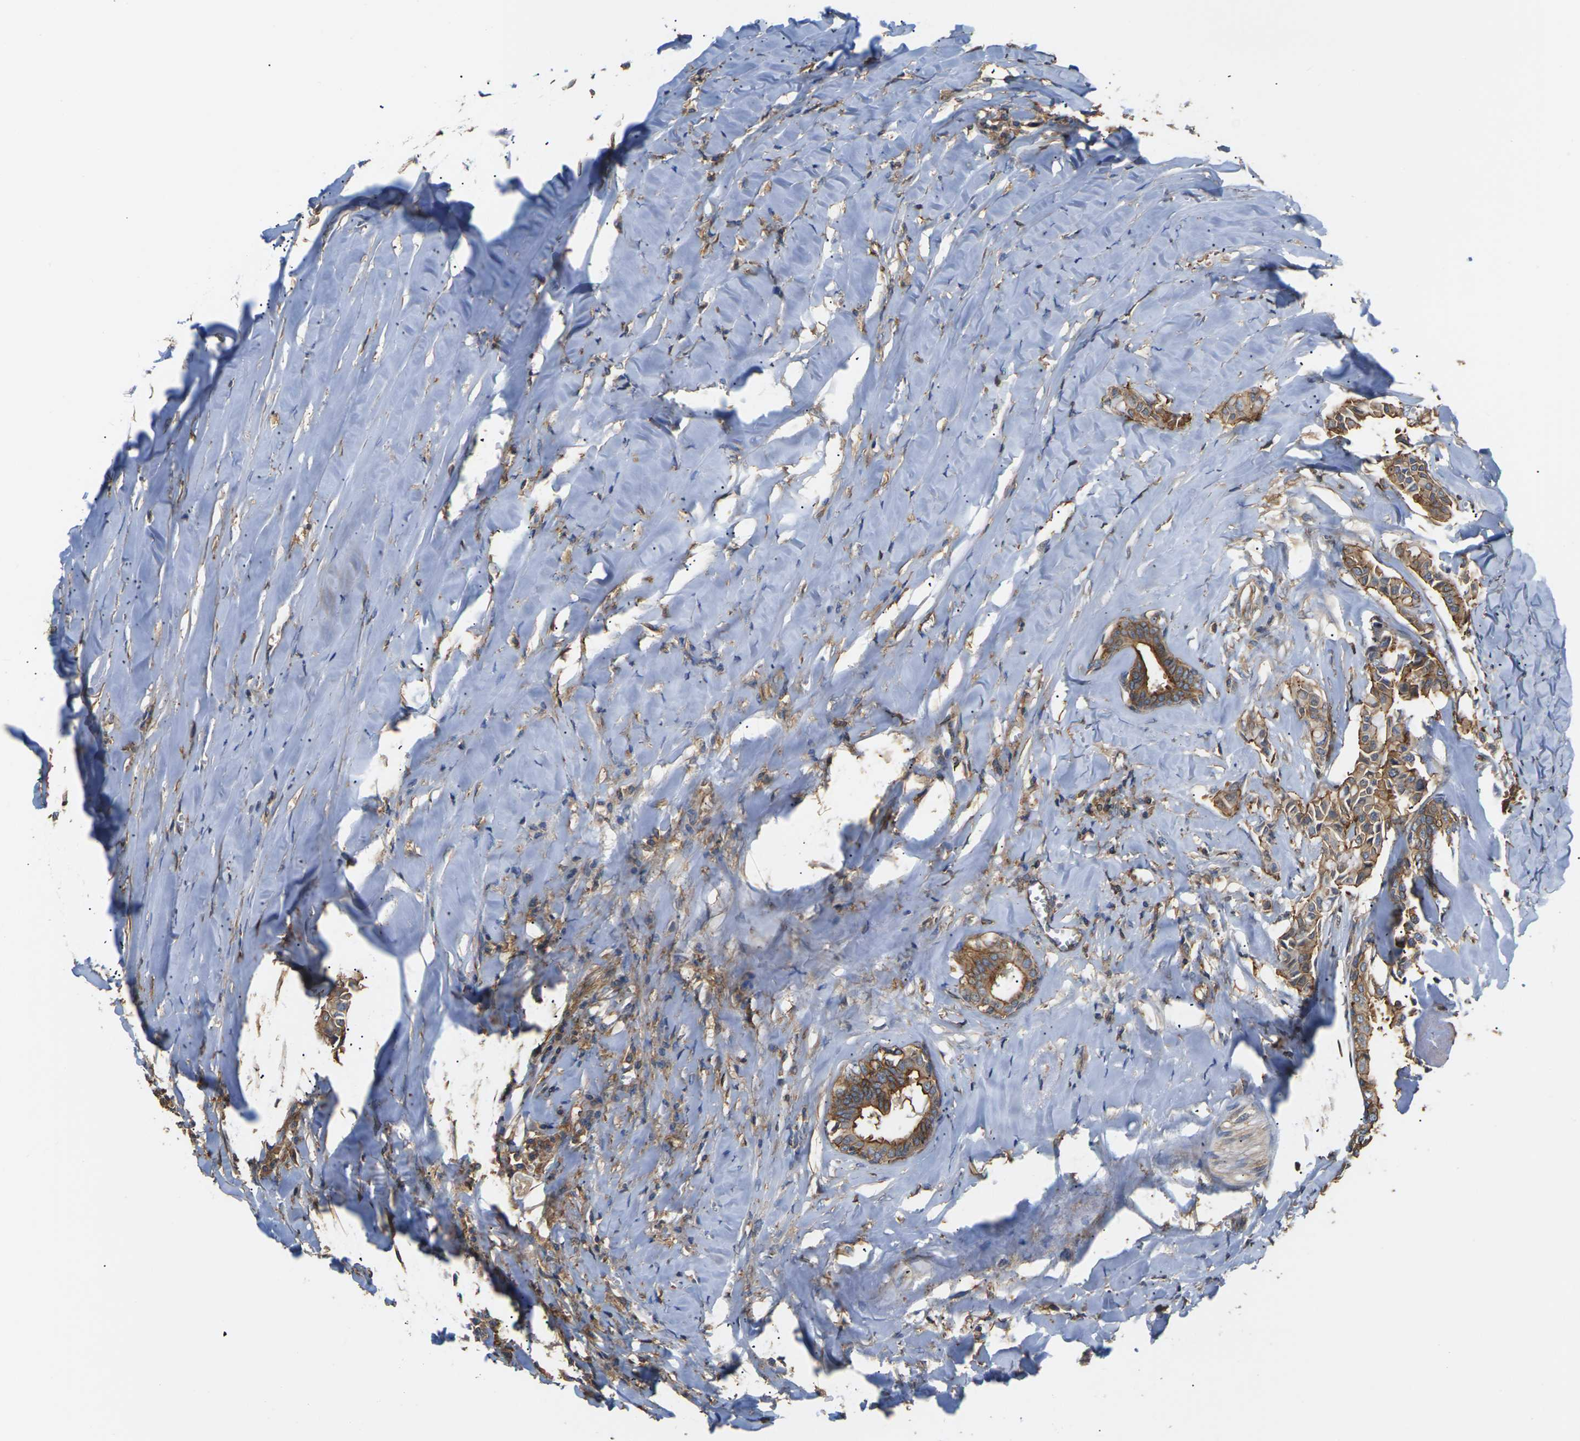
{"staining": {"intensity": "moderate", "quantity": ">75%", "location": "cytoplasmic/membranous"}, "tissue": "head and neck cancer", "cell_type": "Tumor cells", "image_type": "cancer", "snomed": [{"axis": "morphology", "description": "Adenocarcinoma, NOS"}, {"axis": "topography", "description": "Salivary gland"}, {"axis": "topography", "description": "Head-Neck"}], "caption": "Head and neck cancer was stained to show a protein in brown. There is medium levels of moderate cytoplasmic/membranous expression in approximately >75% of tumor cells.", "gene": "IQGAP1", "patient": {"sex": "female", "age": 59}}